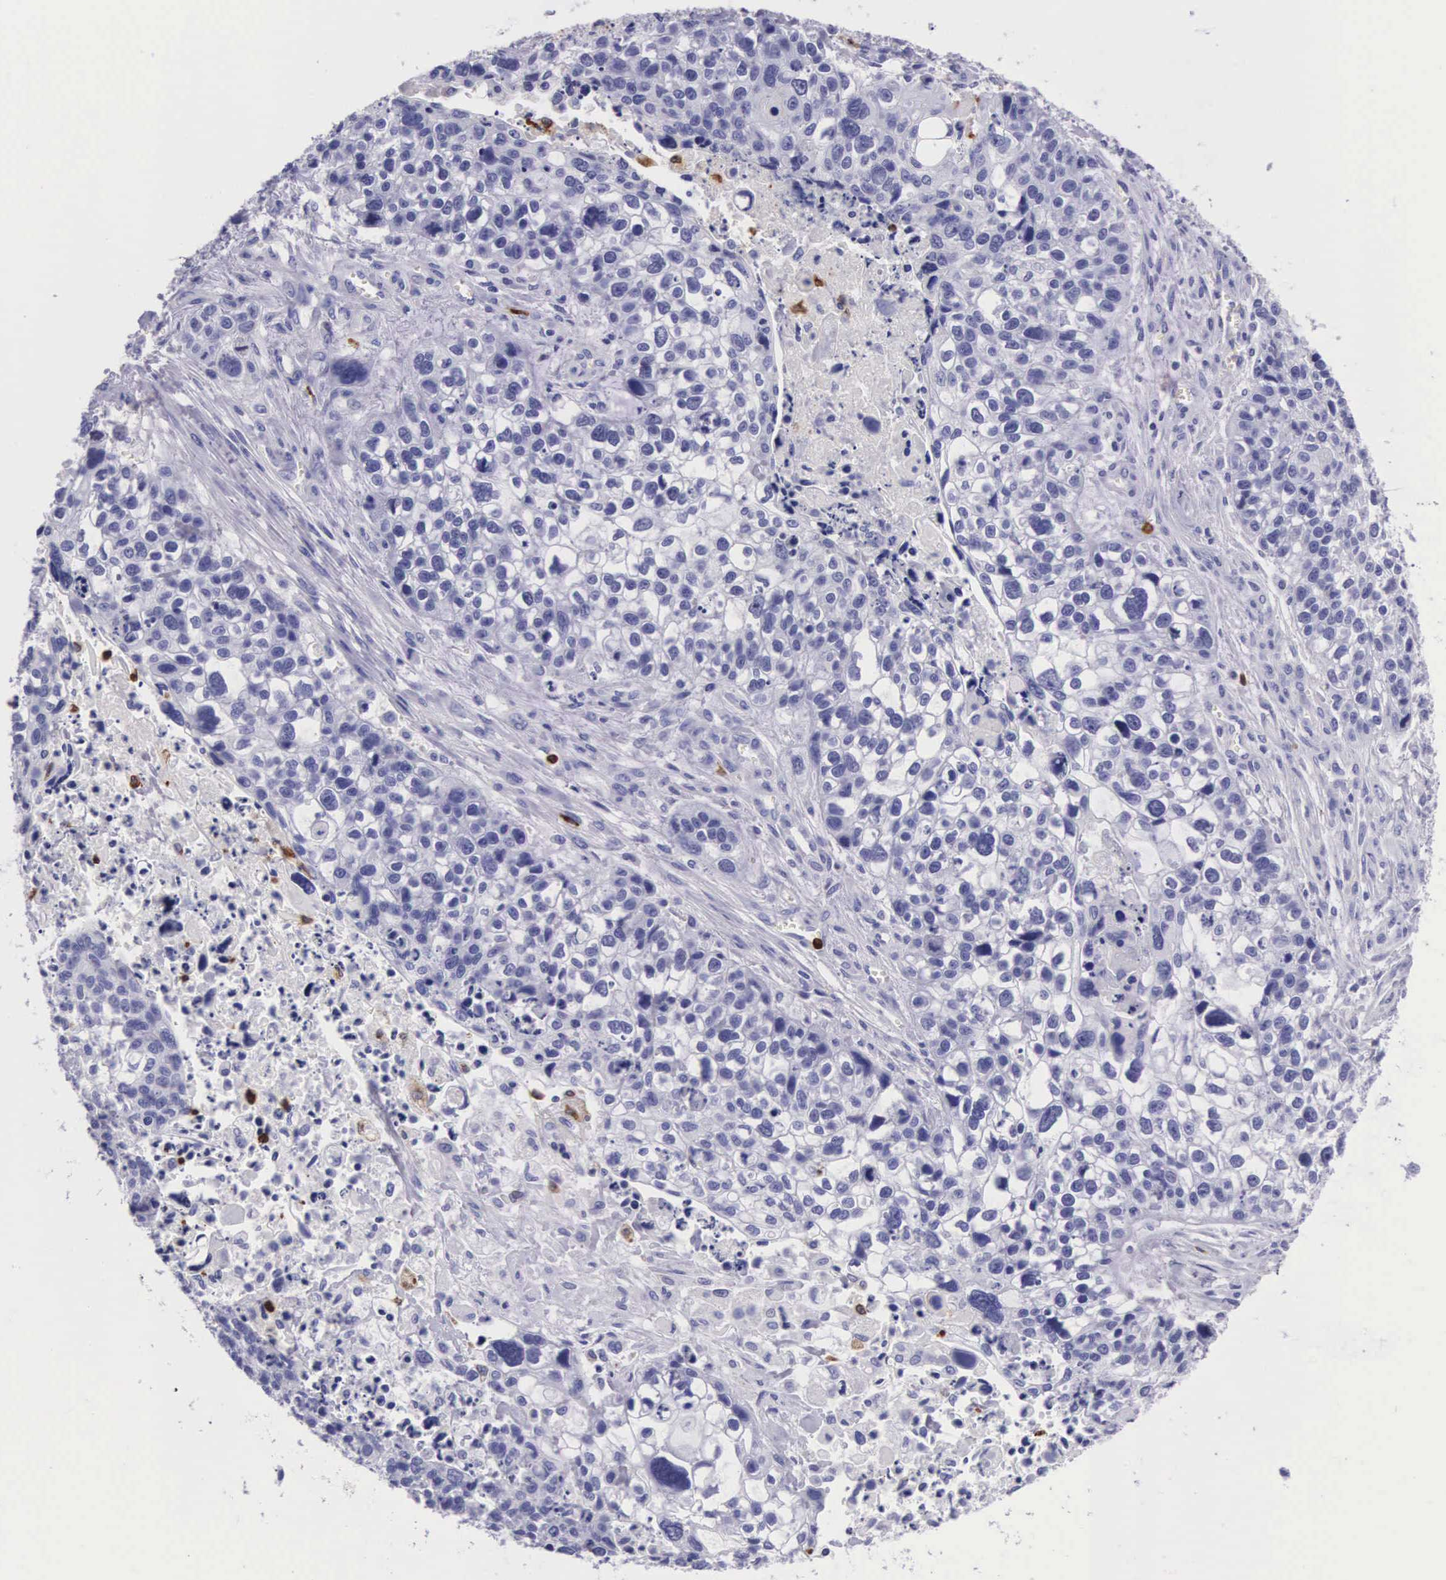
{"staining": {"intensity": "negative", "quantity": "none", "location": "none"}, "tissue": "lung cancer", "cell_type": "Tumor cells", "image_type": "cancer", "snomed": [{"axis": "morphology", "description": "Squamous cell carcinoma, NOS"}, {"axis": "topography", "description": "Lymph node"}, {"axis": "topography", "description": "Lung"}], "caption": "The photomicrograph shows no staining of tumor cells in lung cancer. (DAB (3,3'-diaminobenzidine) immunohistochemistry visualized using brightfield microscopy, high magnification).", "gene": "FCN1", "patient": {"sex": "male", "age": 74}}